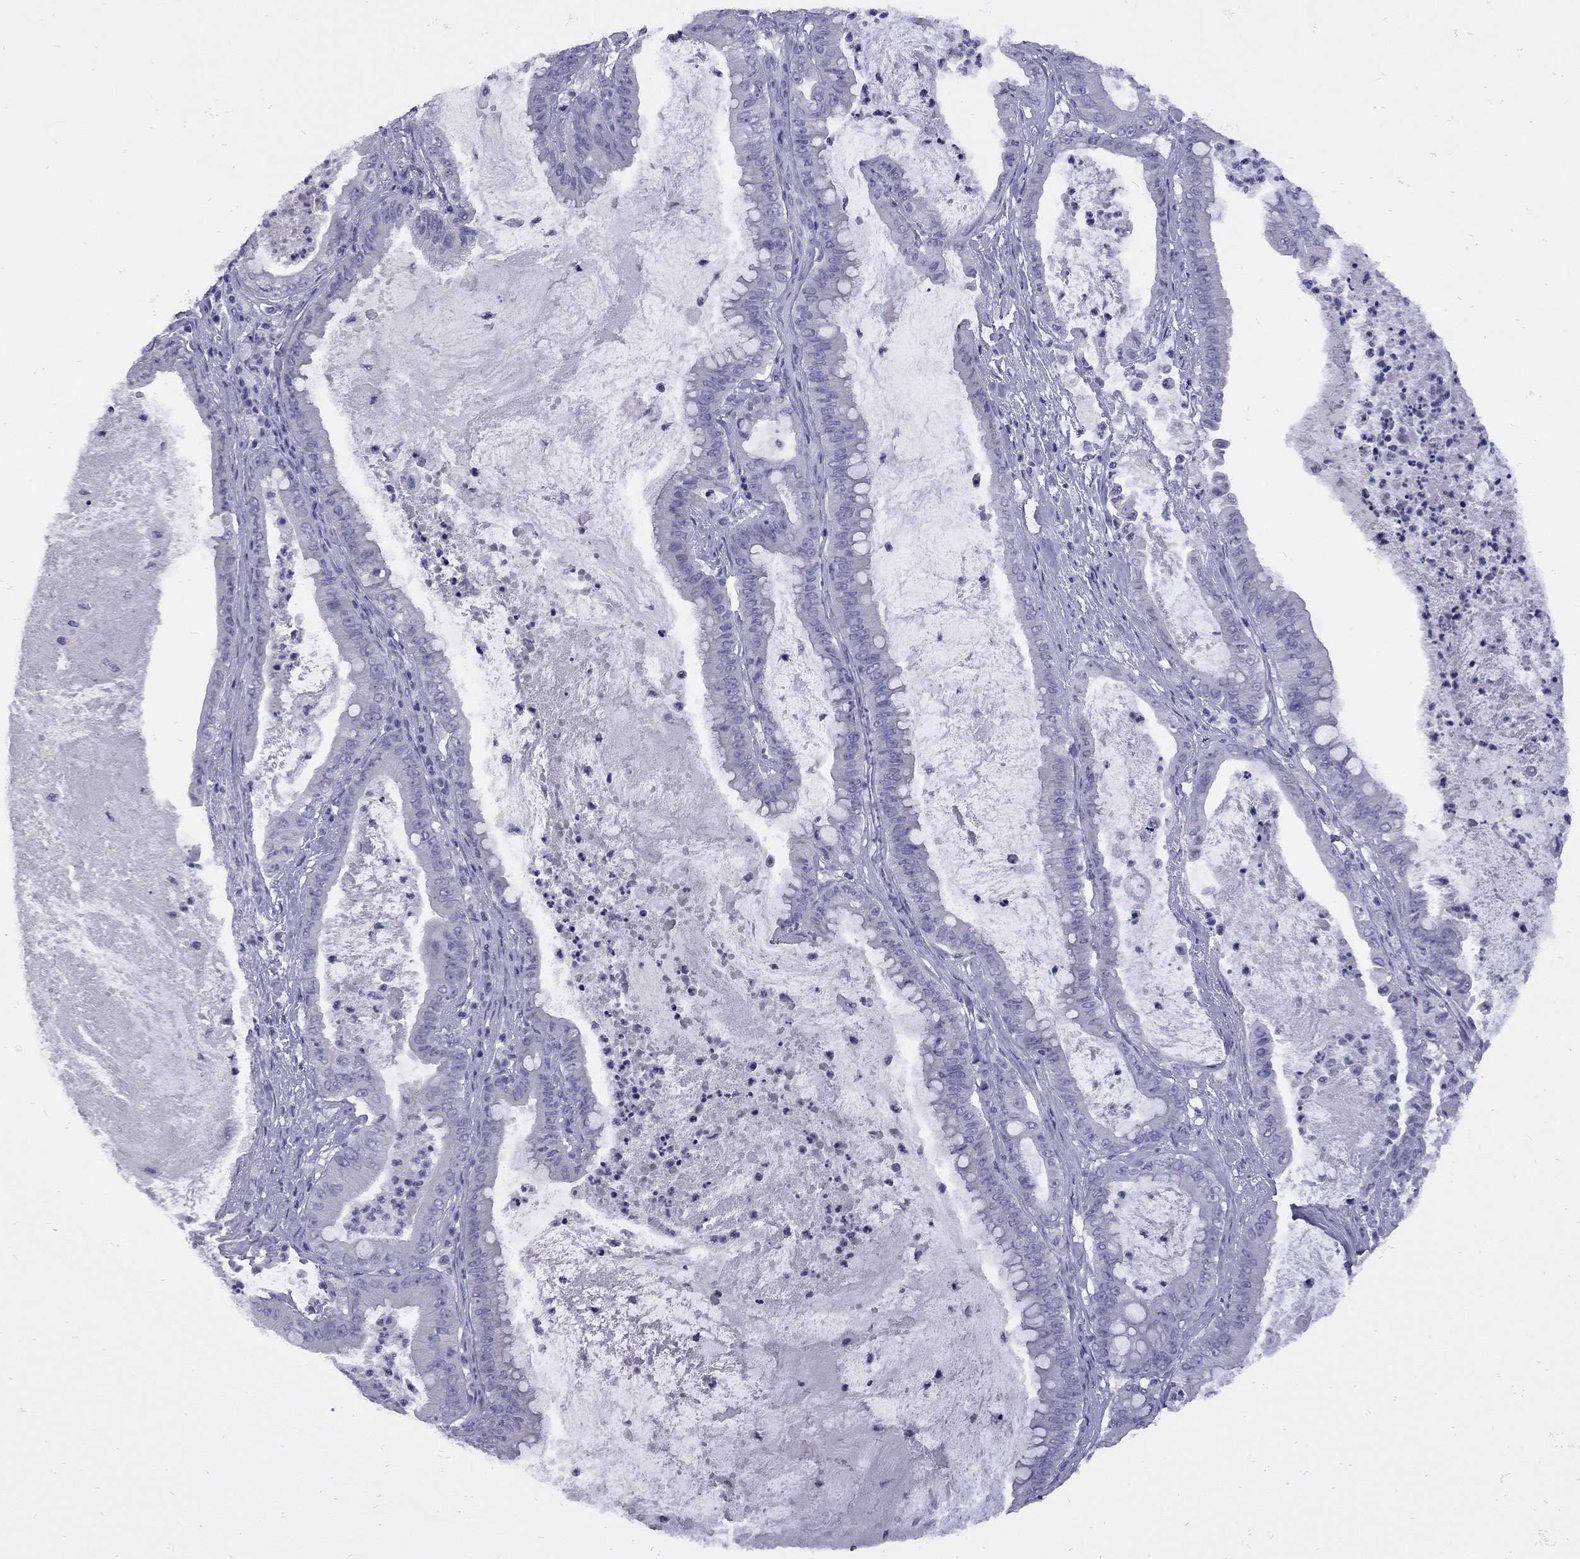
{"staining": {"intensity": "negative", "quantity": "none", "location": "none"}, "tissue": "pancreatic cancer", "cell_type": "Tumor cells", "image_type": "cancer", "snomed": [{"axis": "morphology", "description": "Adenocarcinoma, NOS"}, {"axis": "topography", "description": "Pancreas"}], "caption": "Adenocarcinoma (pancreatic) was stained to show a protein in brown. There is no significant expression in tumor cells.", "gene": "EPPIN", "patient": {"sex": "male", "age": 71}}